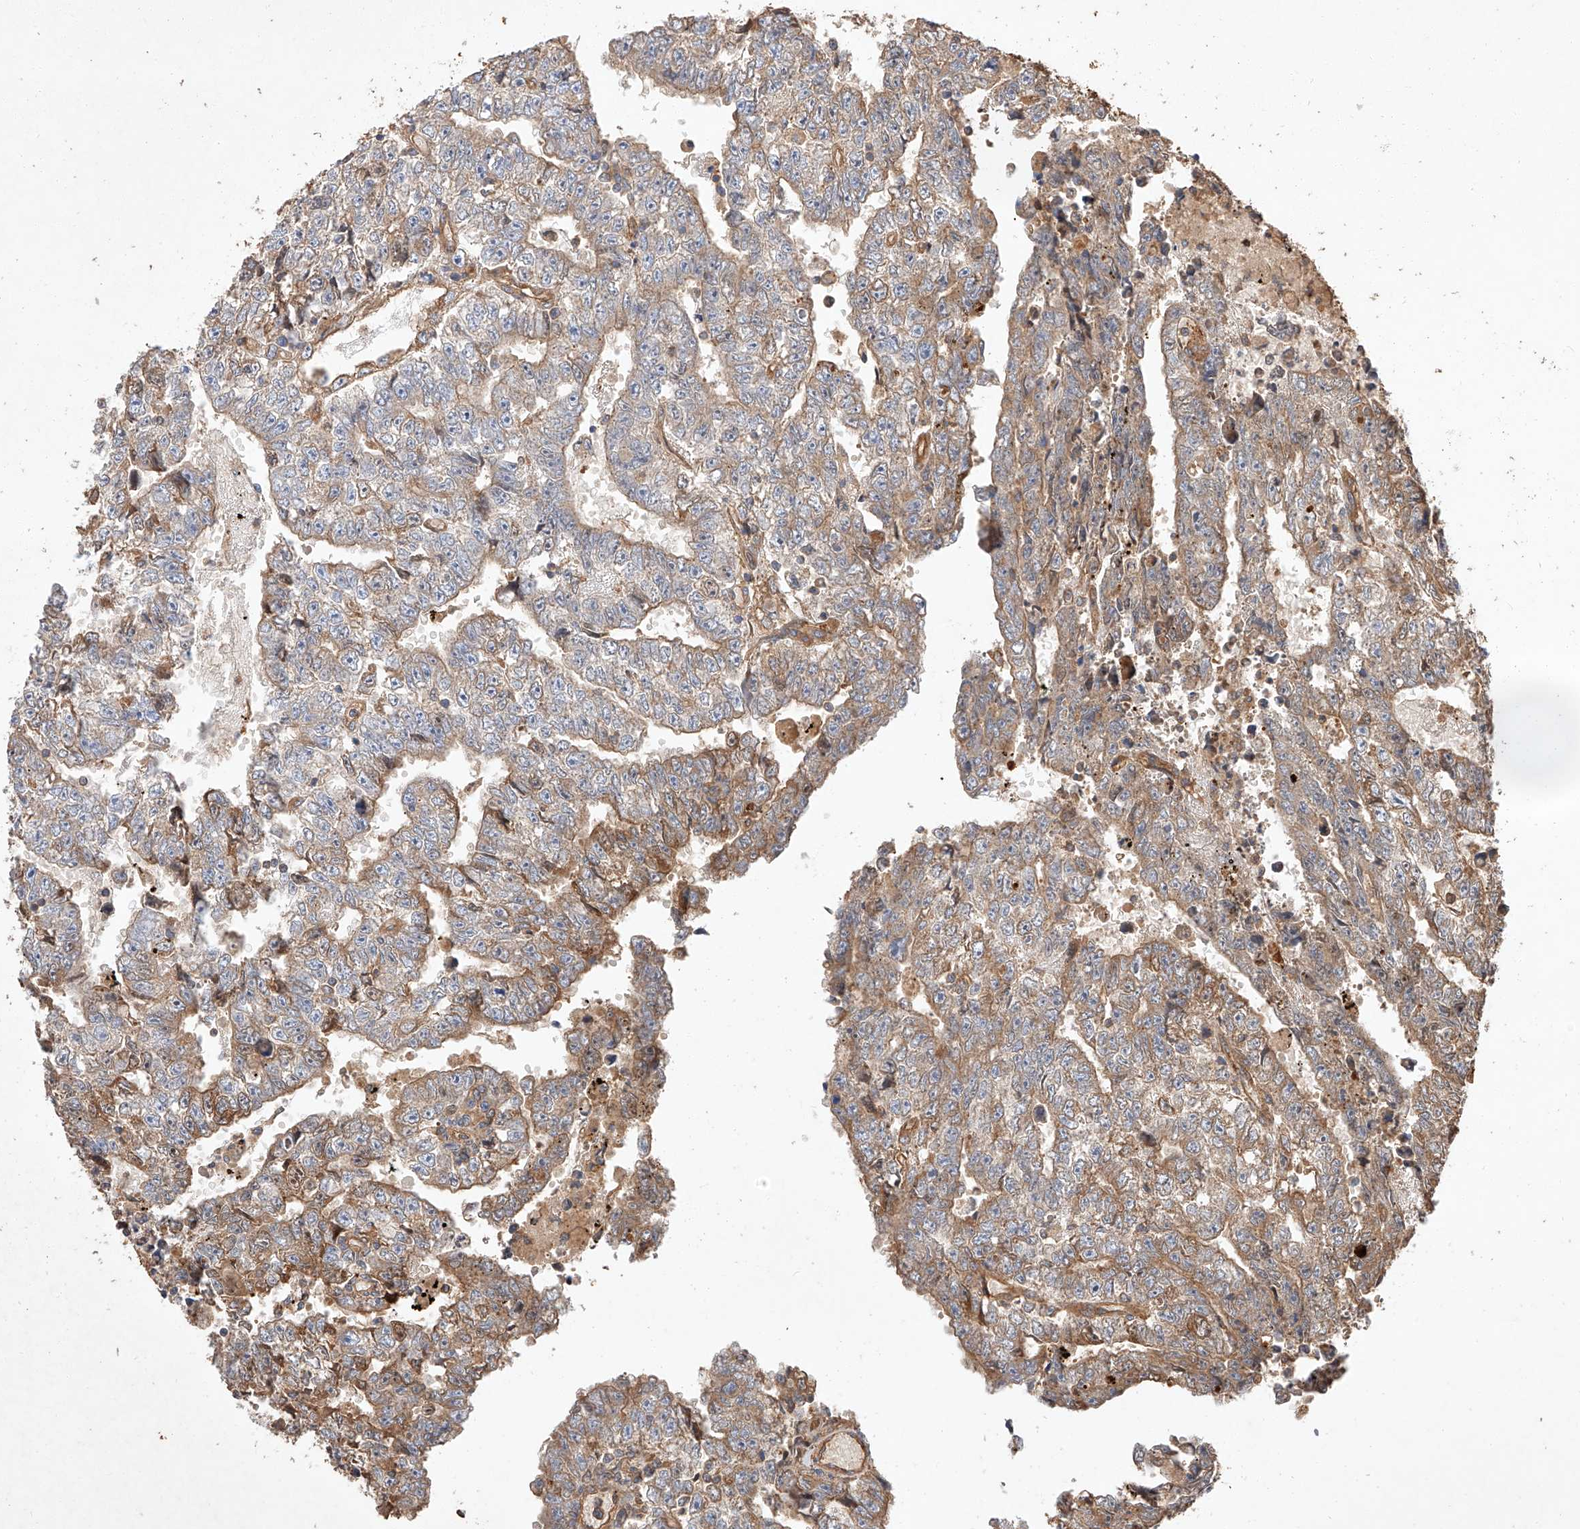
{"staining": {"intensity": "moderate", "quantity": ">75%", "location": "cytoplasmic/membranous"}, "tissue": "testis cancer", "cell_type": "Tumor cells", "image_type": "cancer", "snomed": [{"axis": "morphology", "description": "Carcinoma, Embryonal, NOS"}, {"axis": "topography", "description": "Testis"}], "caption": "Testis cancer (embryonal carcinoma) stained for a protein (brown) shows moderate cytoplasmic/membranous positive positivity in approximately >75% of tumor cells.", "gene": "GHDC", "patient": {"sex": "male", "age": 25}}